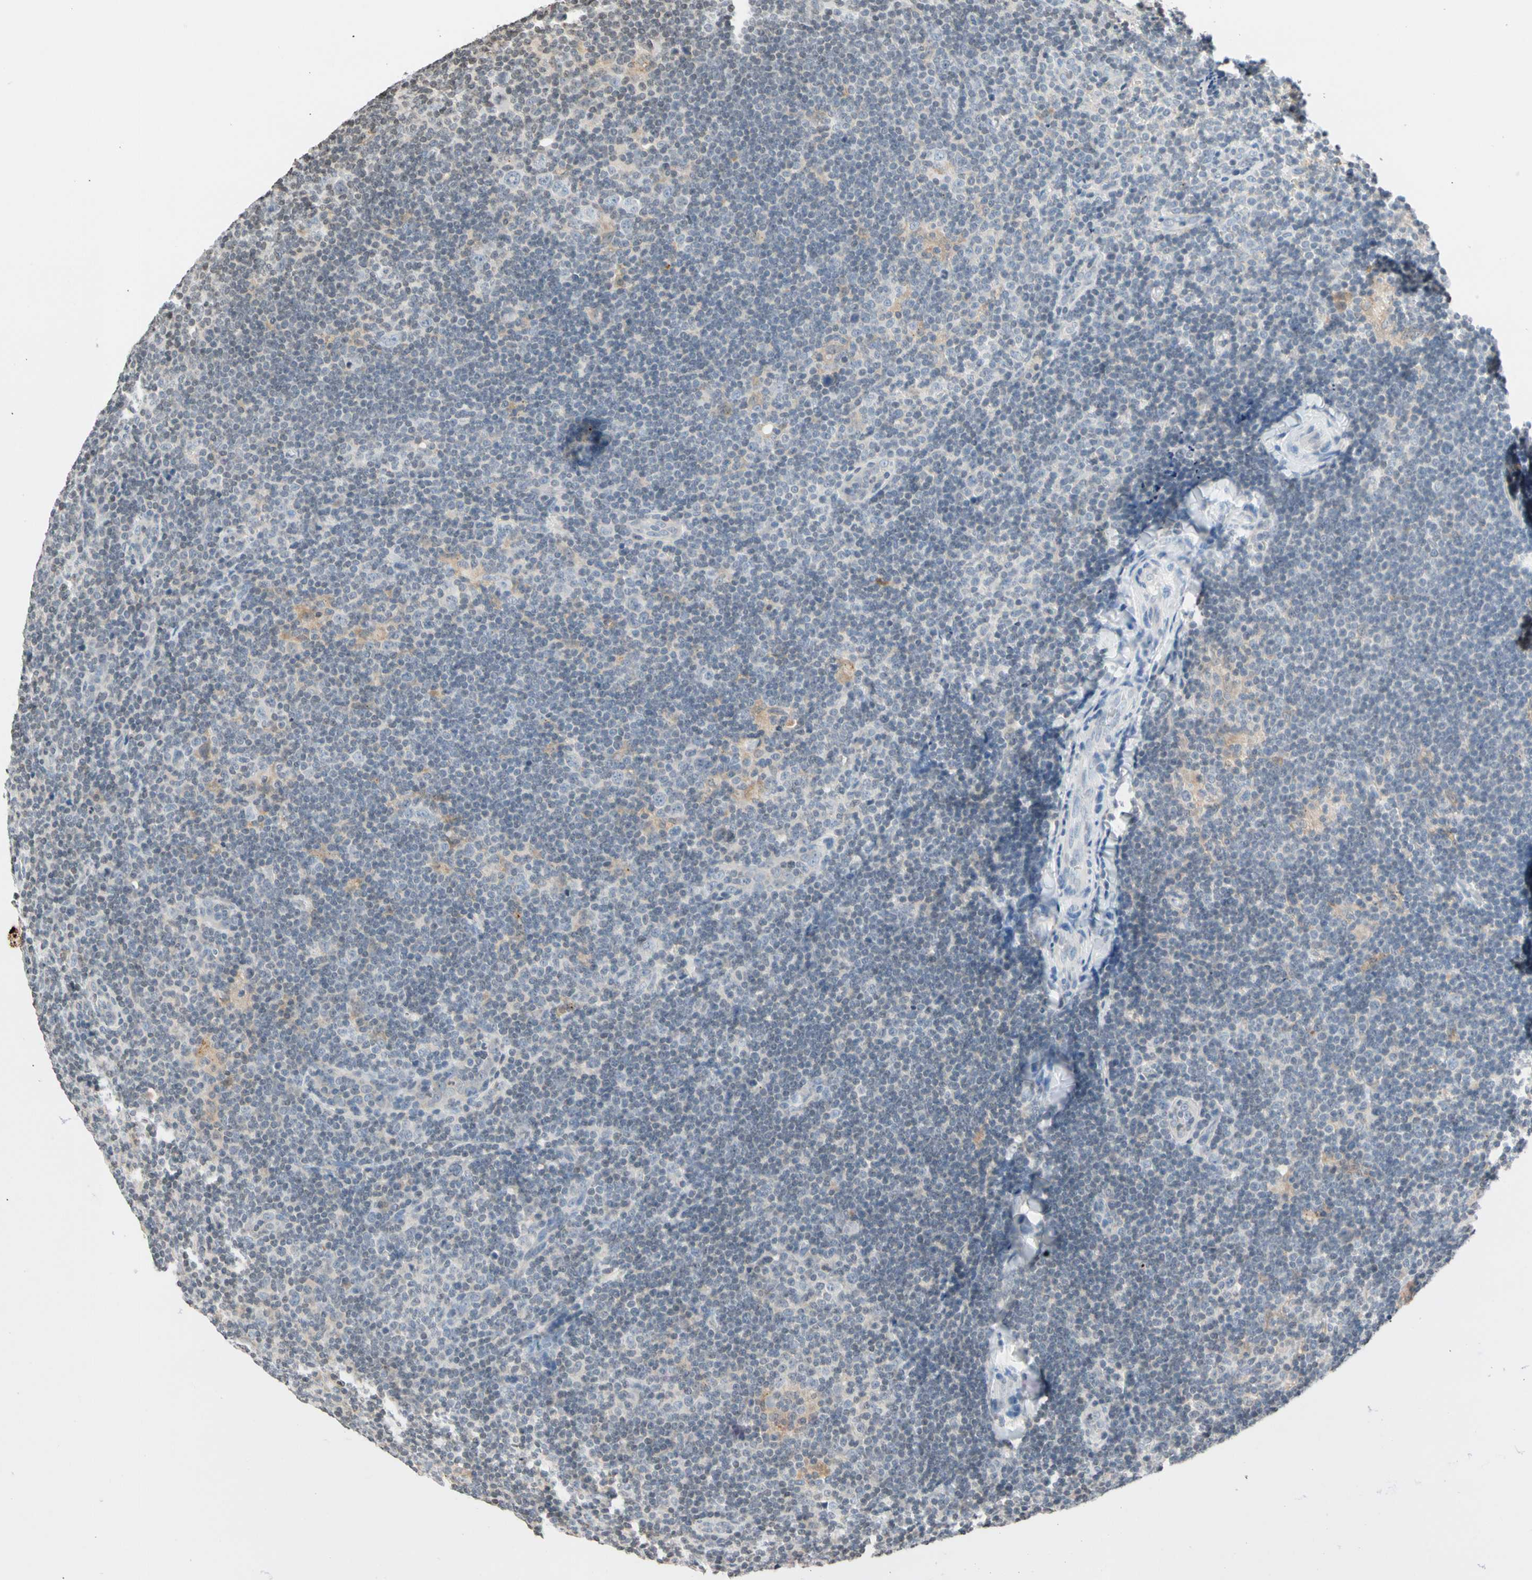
{"staining": {"intensity": "negative", "quantity": "none", "location": "none"}, "tissue": "lymphoma", "cell_type": "Tumor cells", "image_type": "cancer", "snomed": [{"axis": "morphology", "description": "Hodgkin's disease, NOS"}, {"axis": "topography", "description": "Lymph node"}], "caption": "Histopathology image shows no protein positivity in tumor cells of lymphoma tissue.", "gene": "GPX4", "patient": {"sex": "female", "age": 57}}